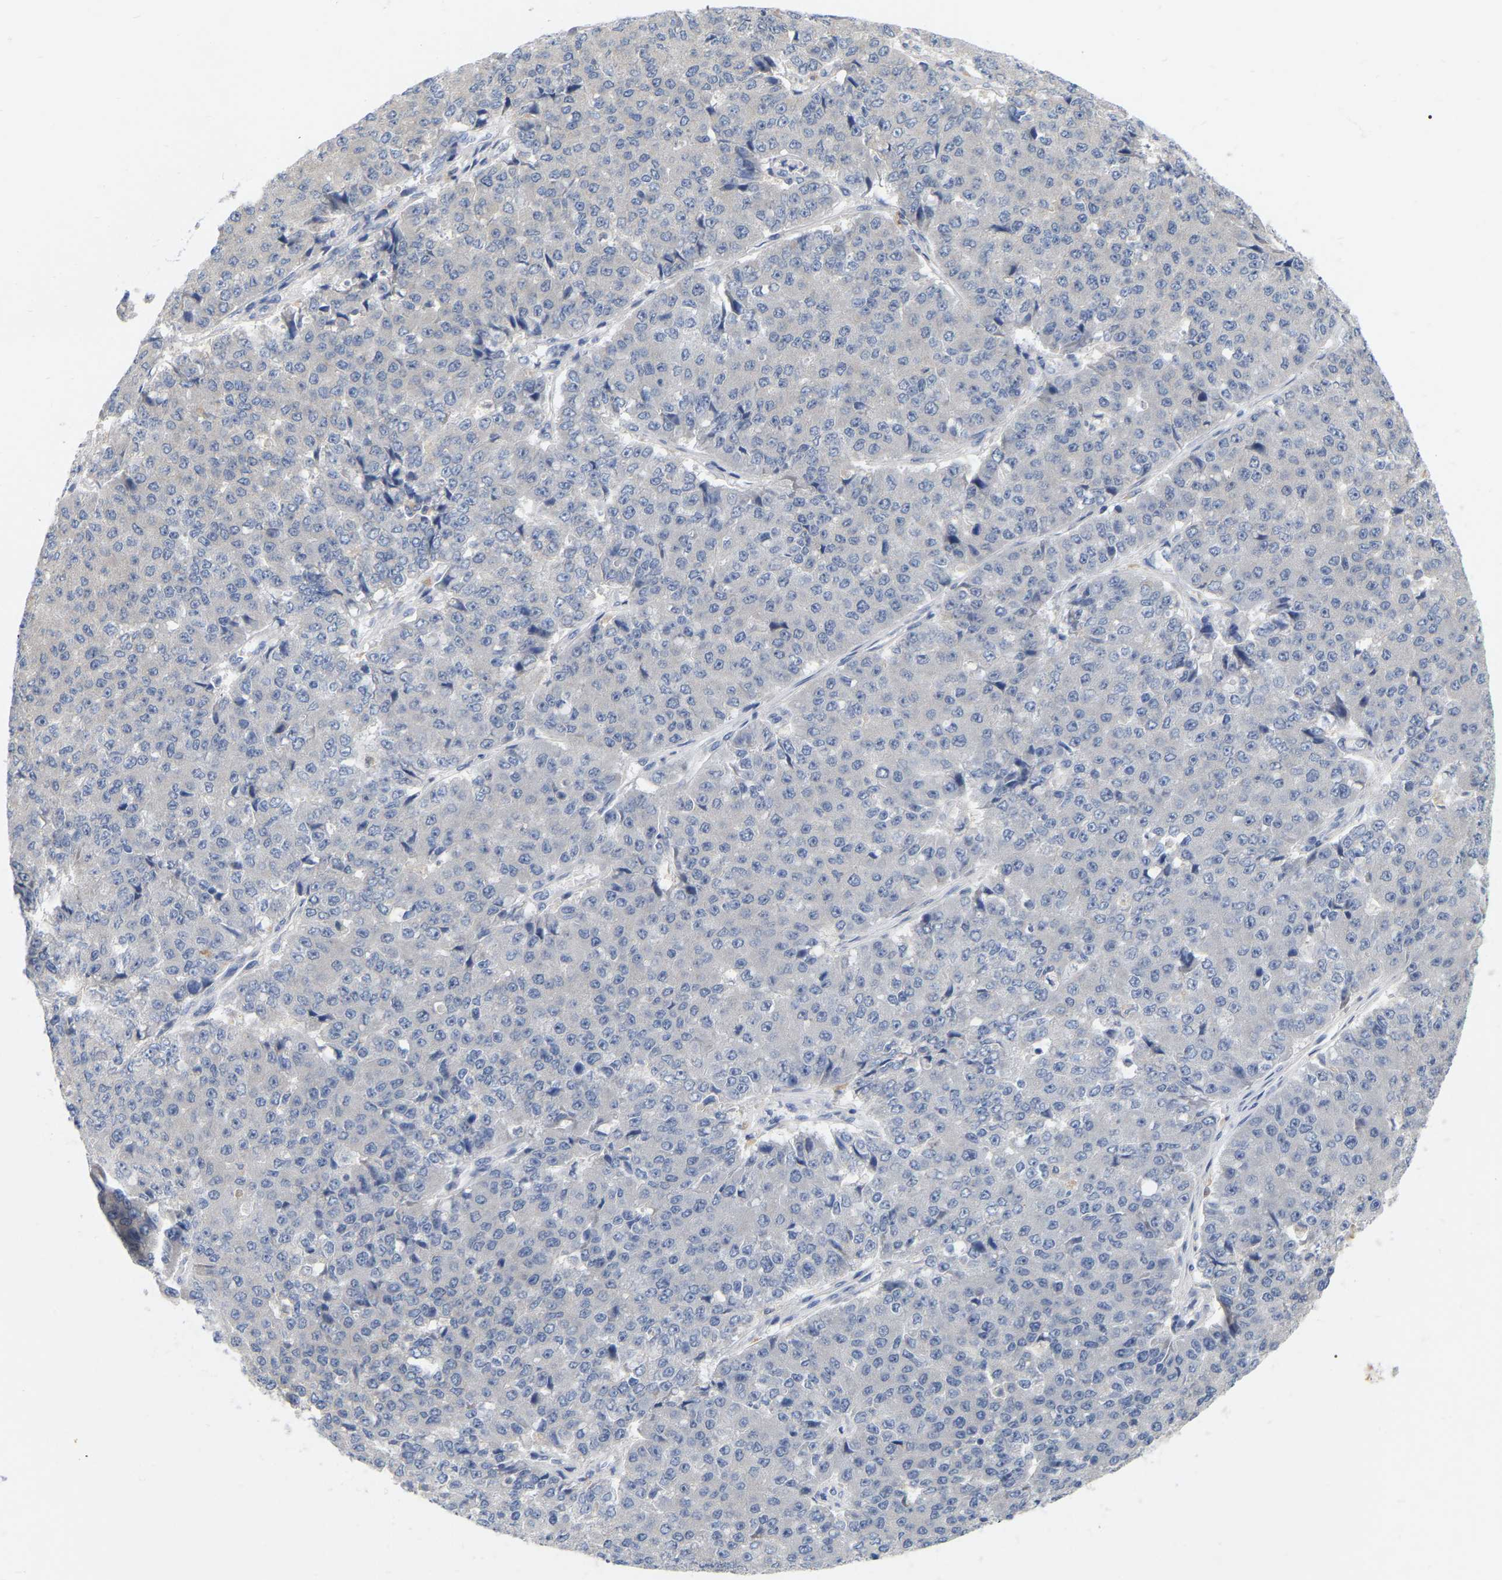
{"staining": {"intensity": "negative", "quantity": "none", "location": "none"}, "tissue": "pancreatic cancer", "cell_type": "Tumor cells", "image_type": "cancer", "snomed": [{"axis": "morphology", "description": "Adenocarcinoma, NOS"}, {"axis": "topography", "description": "Pancreas"}], "caption": "Protein analysis of pancreatic cancer (adenocarcinoma) shows no significant expression in tumor cells.", "gene": "WIPI2", "patient": {"sex": "male", "age": 50}}